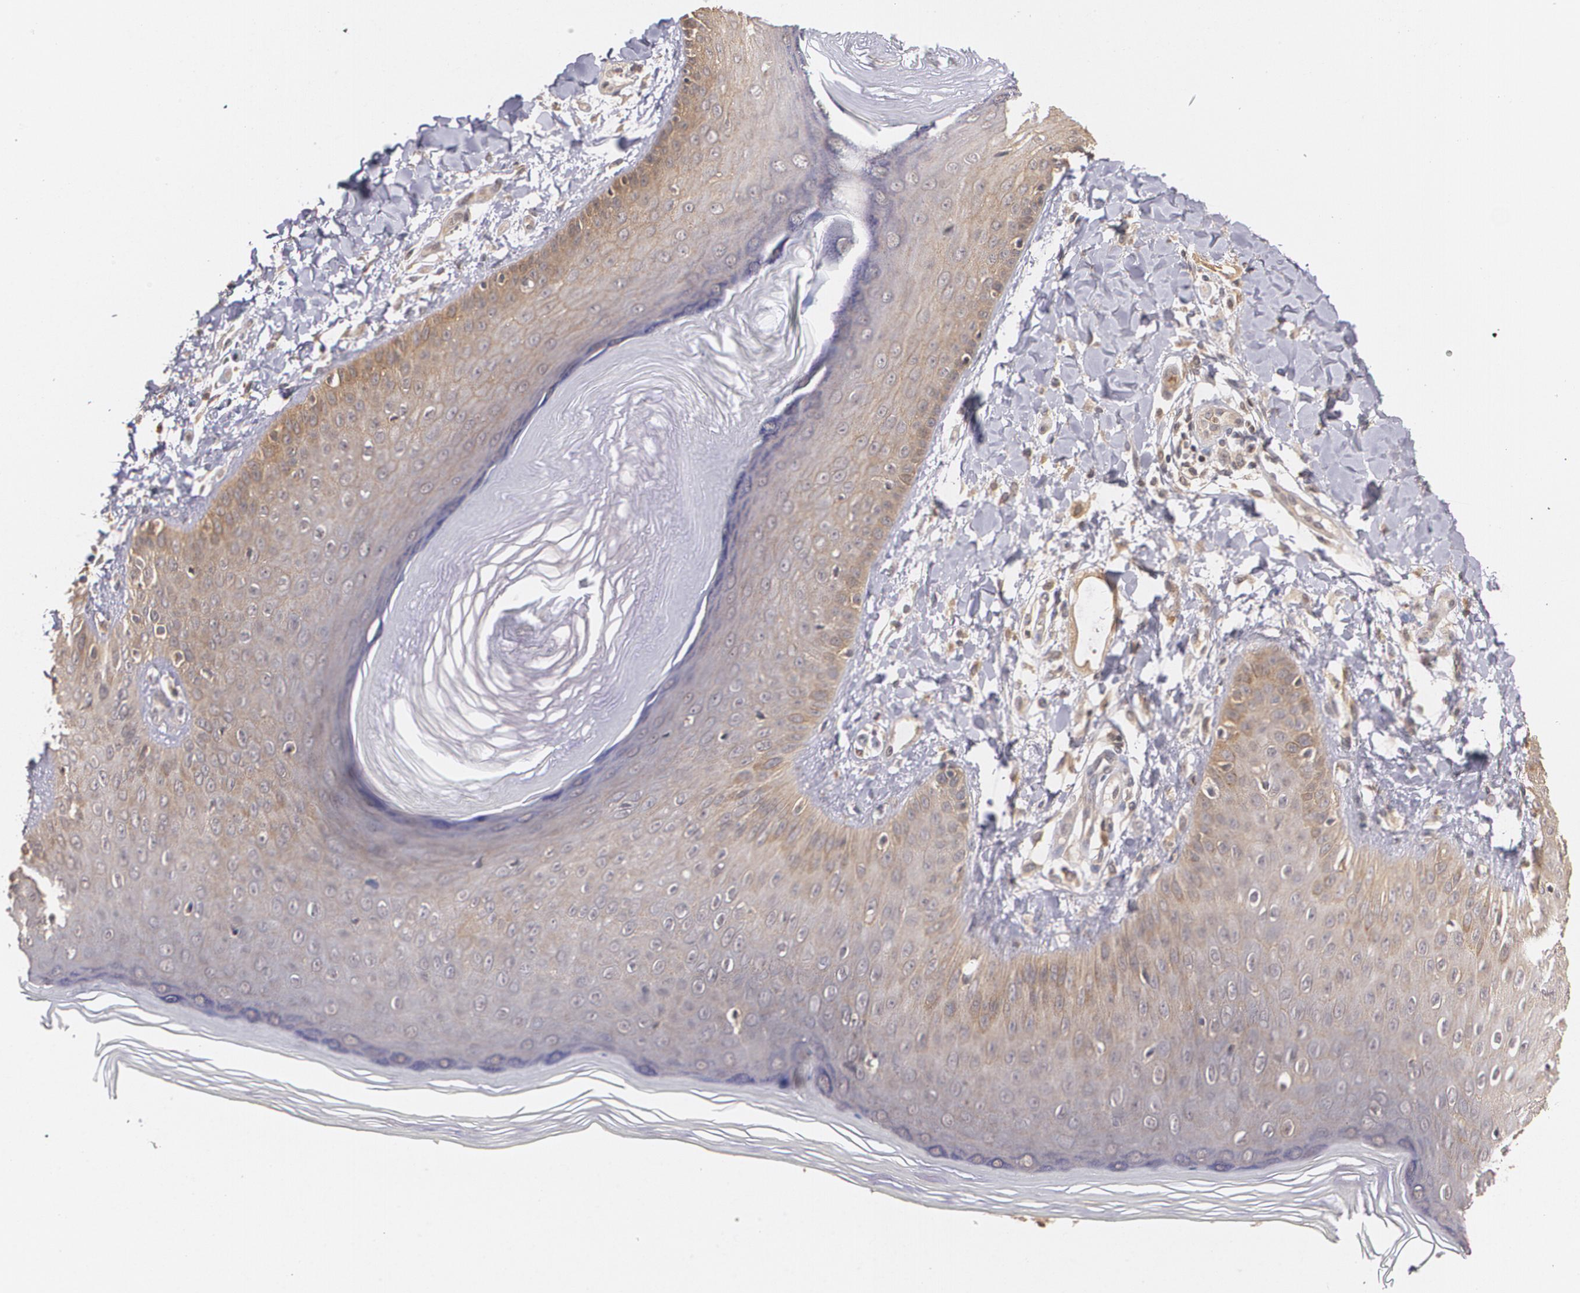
{"staining": {"intensity": "moderate", "quantity": ">75%", "location": "cytoplasmic/membranous"}, "tissue": "skin", "cell_type": "Epidermal cells", "image_type": "normal", "snomed": [{"axis": "morphology", "description": "Normal tissue, NOS"}, {"axis": "morphology", "description": "Inflammation, NOS"}, {"axis": "topography", "description": "Soft tissue"}, {"axis": "topography", "description": "Anal"}], "caption": "The immunohistochemical stain shows moderate cytoplasmic/membranous staining in epidermal cells of benign skin. (DAB (3,3'-diaminobenzidine) IHC with brightfield microscopy, high magnification).", "gene": "IFNGR2", "patient": {"sex": "female", "age": 15}}